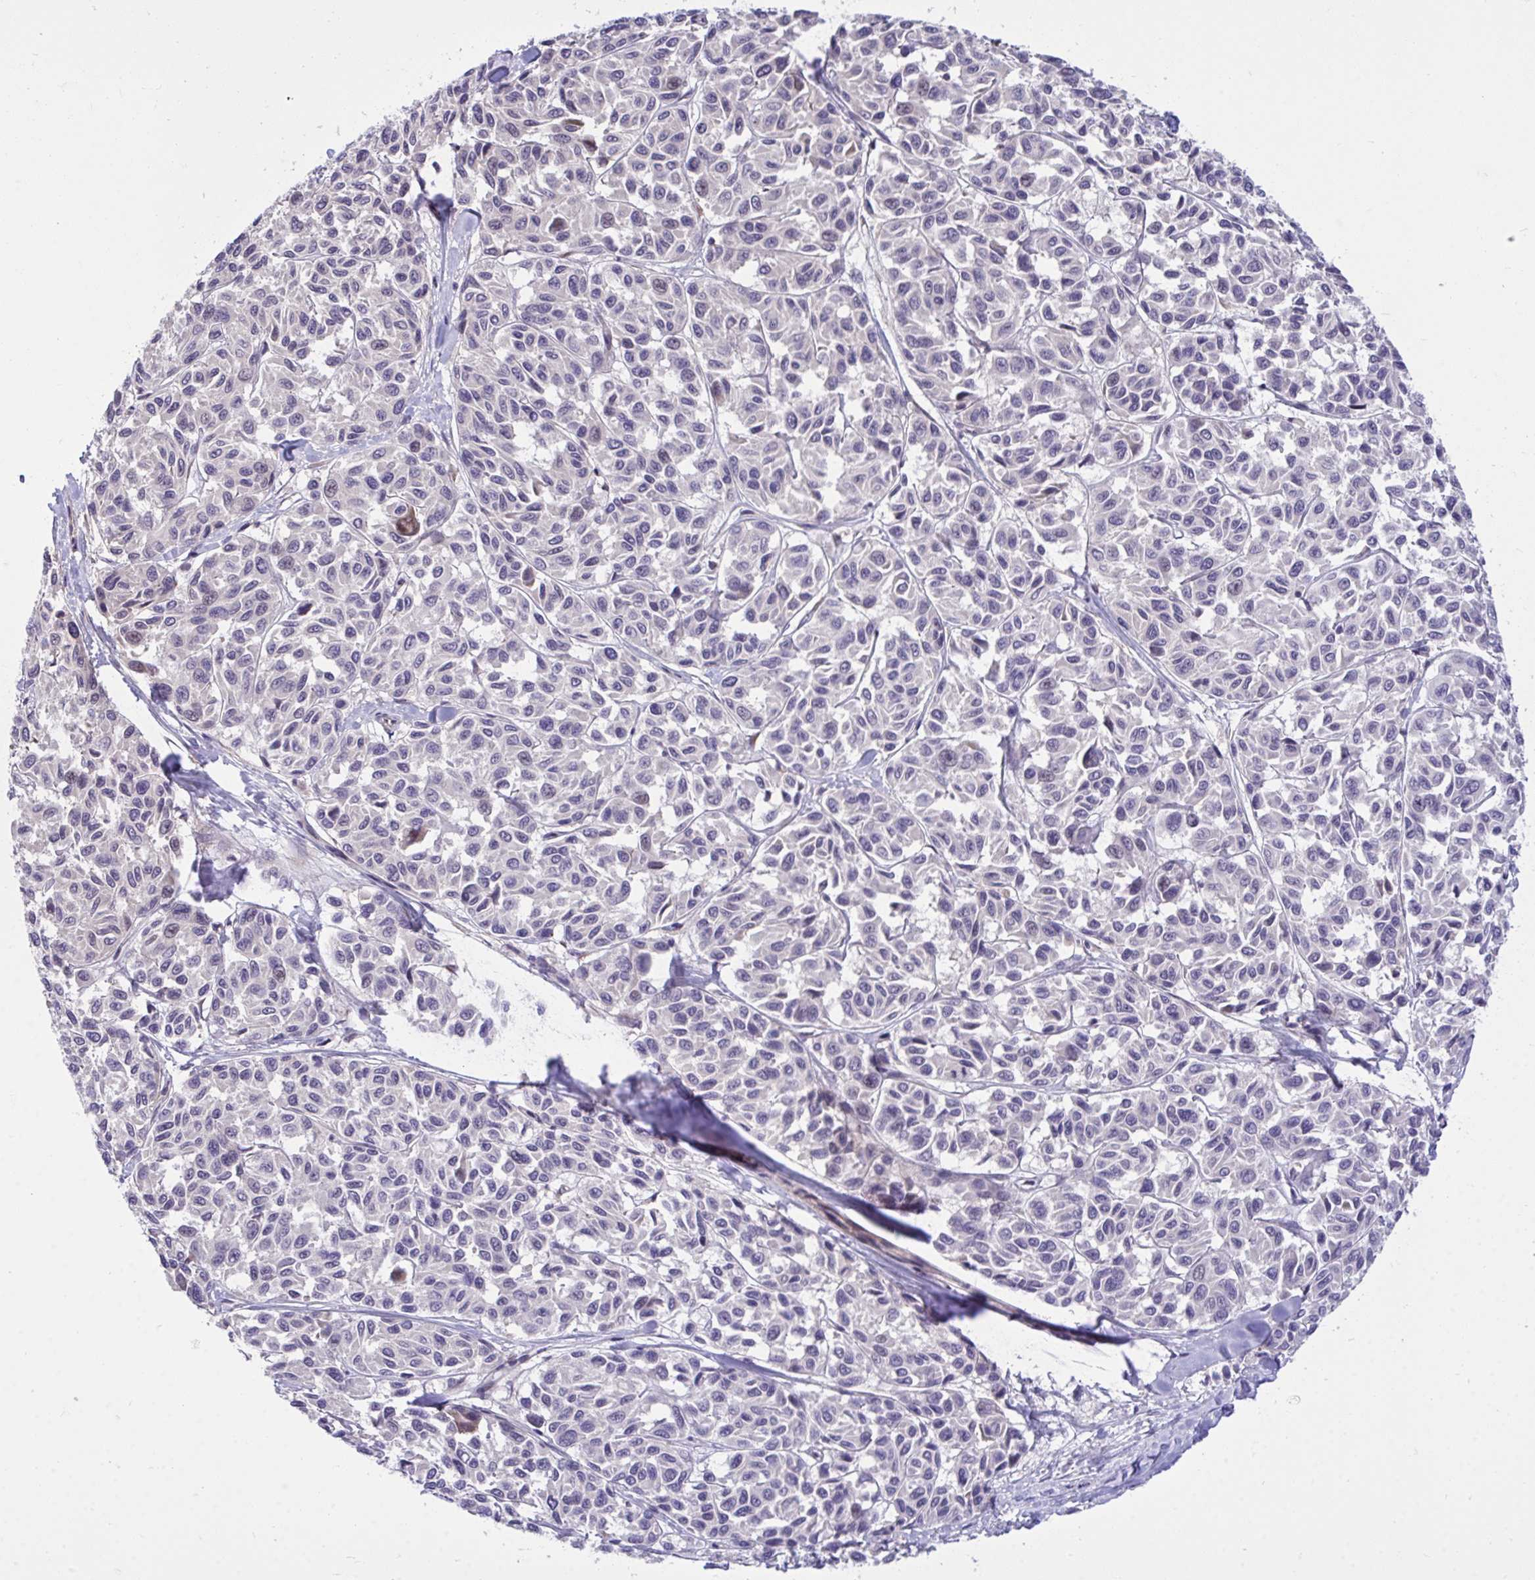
{"staining": {"intensity": "negative", "quantity": "none", "location": "none"}, "tissue": "melanoma", "cell_type": "Tumor cells", "image_type": "cancer", "snomed": [{"axis": "morphology", "description": "Malignant melanoma, NOS"}, {"axis": "topography", "description": "Skin"}], "caption": "Photomicrograph shows no protein positivity in tumor cells of malignant melanoma tissue. (DAB (3,3'-diaminobenzidine) immunohistochemistry visualized using brightfield microscopy, high magnification).", "gene": "HMBOX1", "patient": {"sex": "female", "age": 66}}